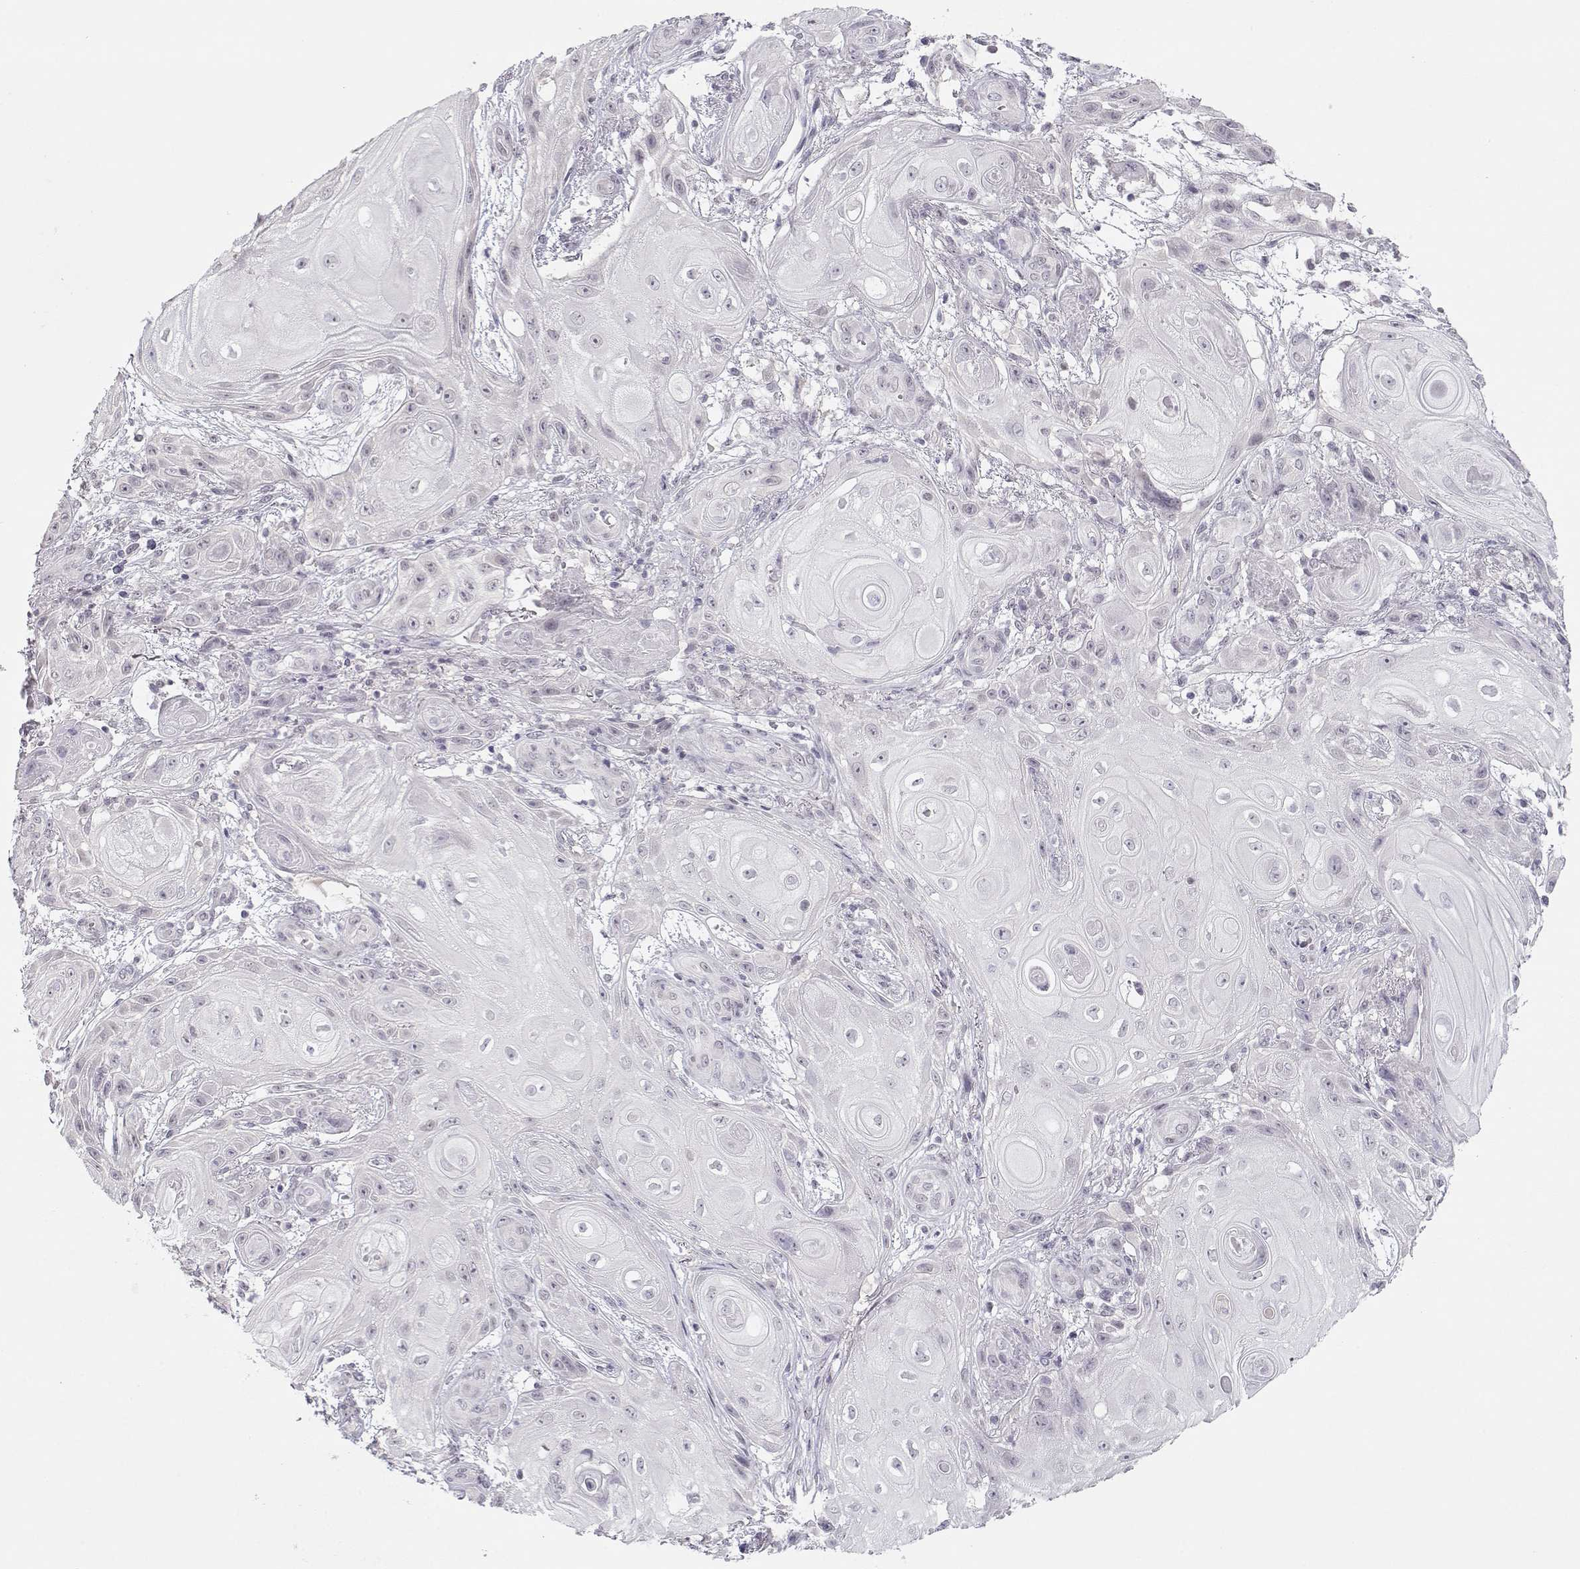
{"staining": {"intensity": "negative", "quantity": "none", "location": "none"}, "tissue": "skin cancer", "cell_type": "Tumor cells", "image_type": "cancer", "snomed": [{"axis": "morphology", "description": "Squamous cell carcinoma, NOS"}, {"axis": "topography", "description": "Skin"}], "caption": "Immunohistochemistry image of neoplastic tissue: squamous cell carcinoma (skin) stained with DAB exhibits no significant protein expression in tumor cells. The staining was performed using DAB to visualize the protein expression in brown, while the nuclei were stained in blue with hematoxylin (Magnification: 20x).", "gene": "C16orf86", "patient": {"sex": "male", "age": 62}}